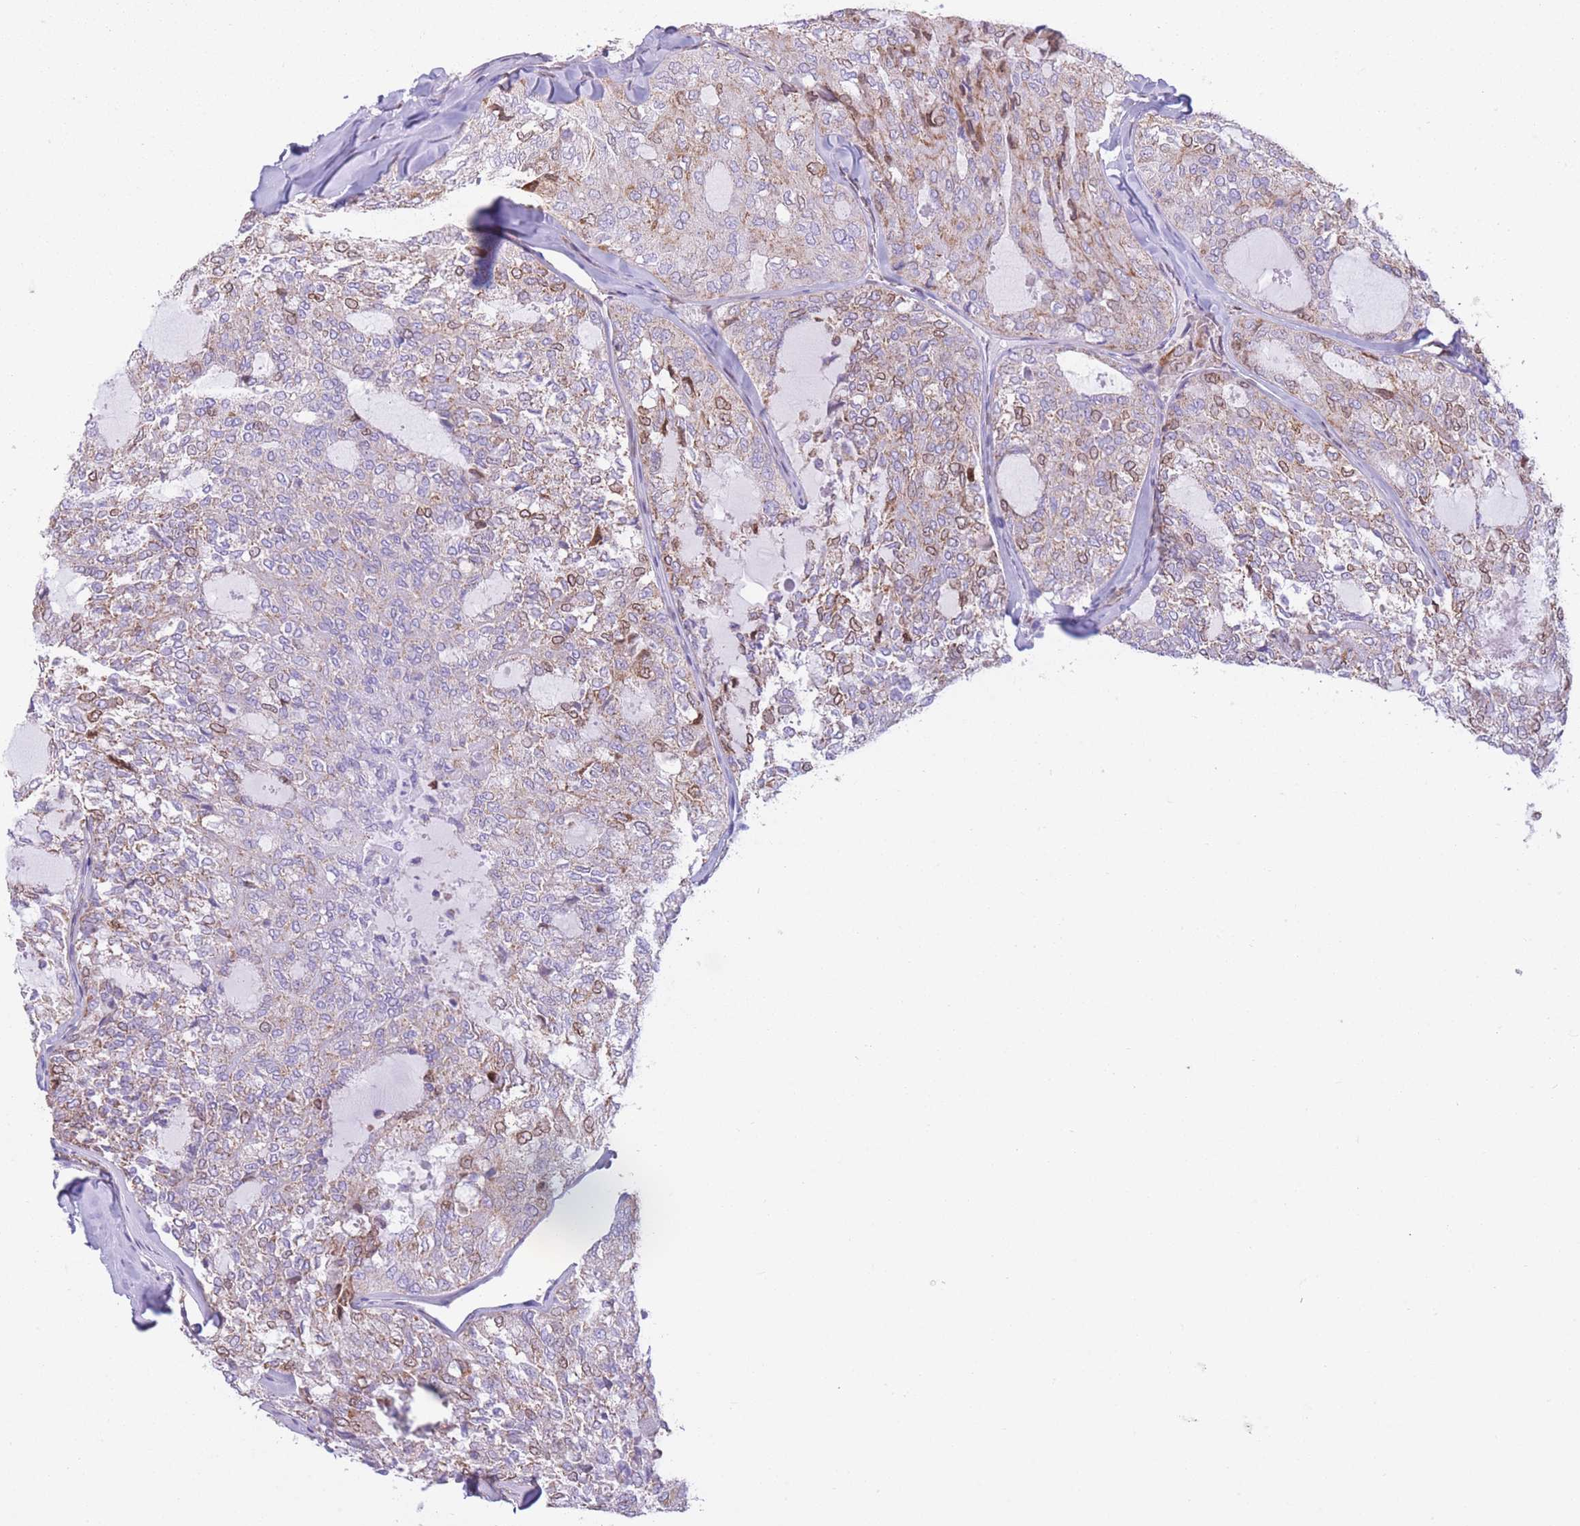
{"staining": {"intensity": "moderate", "quantity": "25%-75%", "location": "cytoplasmic/membranous"}, "tissue": "thyroid cancer", "cell_type": "Tumor cells", "image_type": "cancer", "snomed": [{"axis": "morphology", "description": "Follicular adenoma carcinoma, NOS"}, {"axis": "topography", "description": "Thyroid gland"}], "caption": "Thyroid cancer (follicular adenoma carcinoma) was stained to show a protein in brown. There is medium levels of moderate cytoplasmic/membranous staining in approximately 25%-75% of tumor cells.", "gene": "PDHA1", "patient": {"sex": "male", "age": 75}}